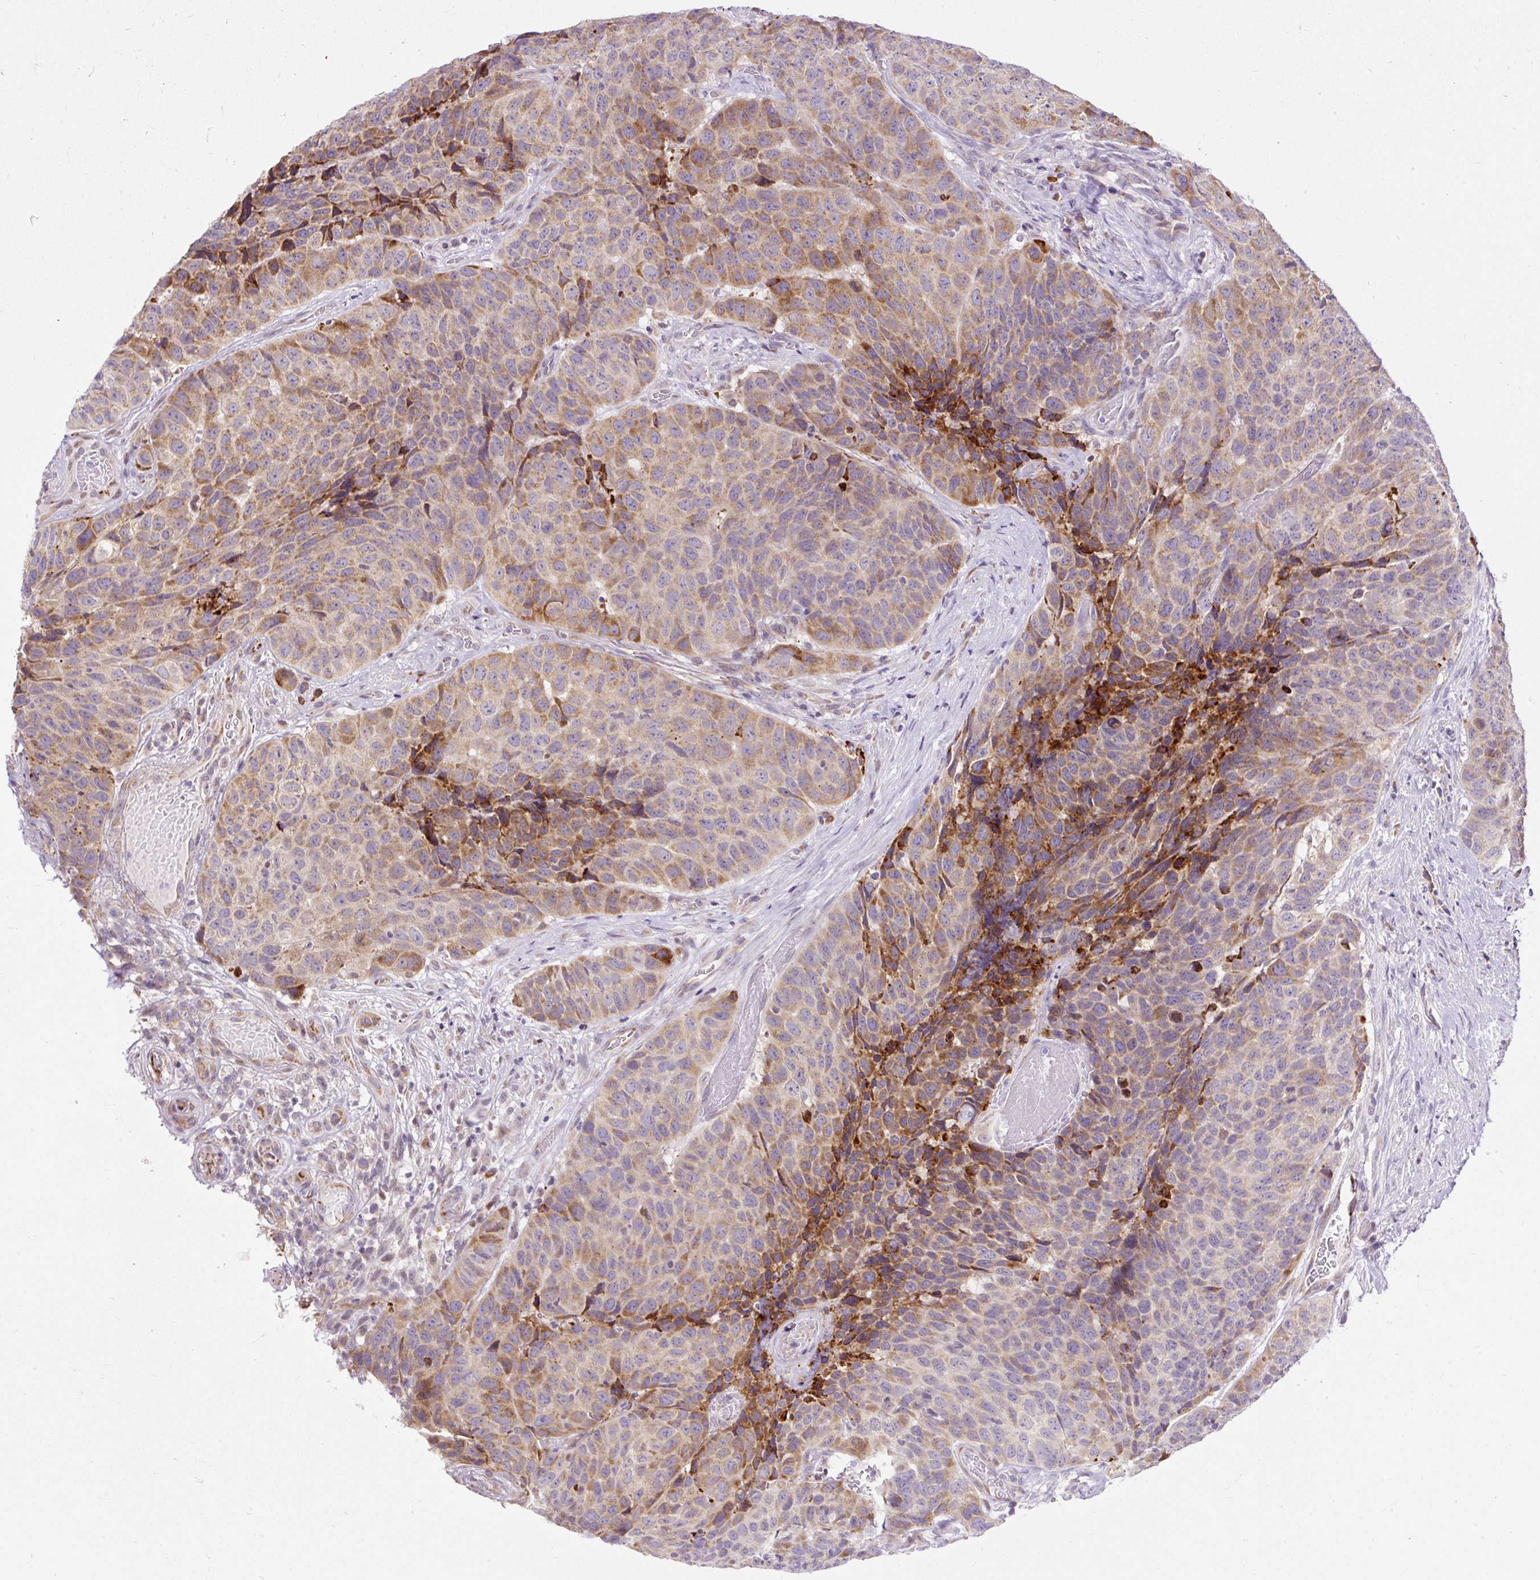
{"staining": {"intensity": "moderate", "quantity": ">75%", "location": "cytoplasmic/membranous"}, "tissue": "head and neck cancer", "cell_type": "Tumor cells", "image_type": "cancer", "snomed": [{"axis": "morphology", "description": "Squamous cell carcinoma, NOS"}, {"axis": "topography", "description": "Head-Neck"}], "caption": "A high-resolution histopathology image shows immunohistochemistry (IHC) staining of head and neck squamous cell carcinoma, which displays moderate cytoplasmic/membranous expression in approximately >75% of tumor cells.", "gene": "FMC1", "patient": {"sex": "male", "age": 66}}